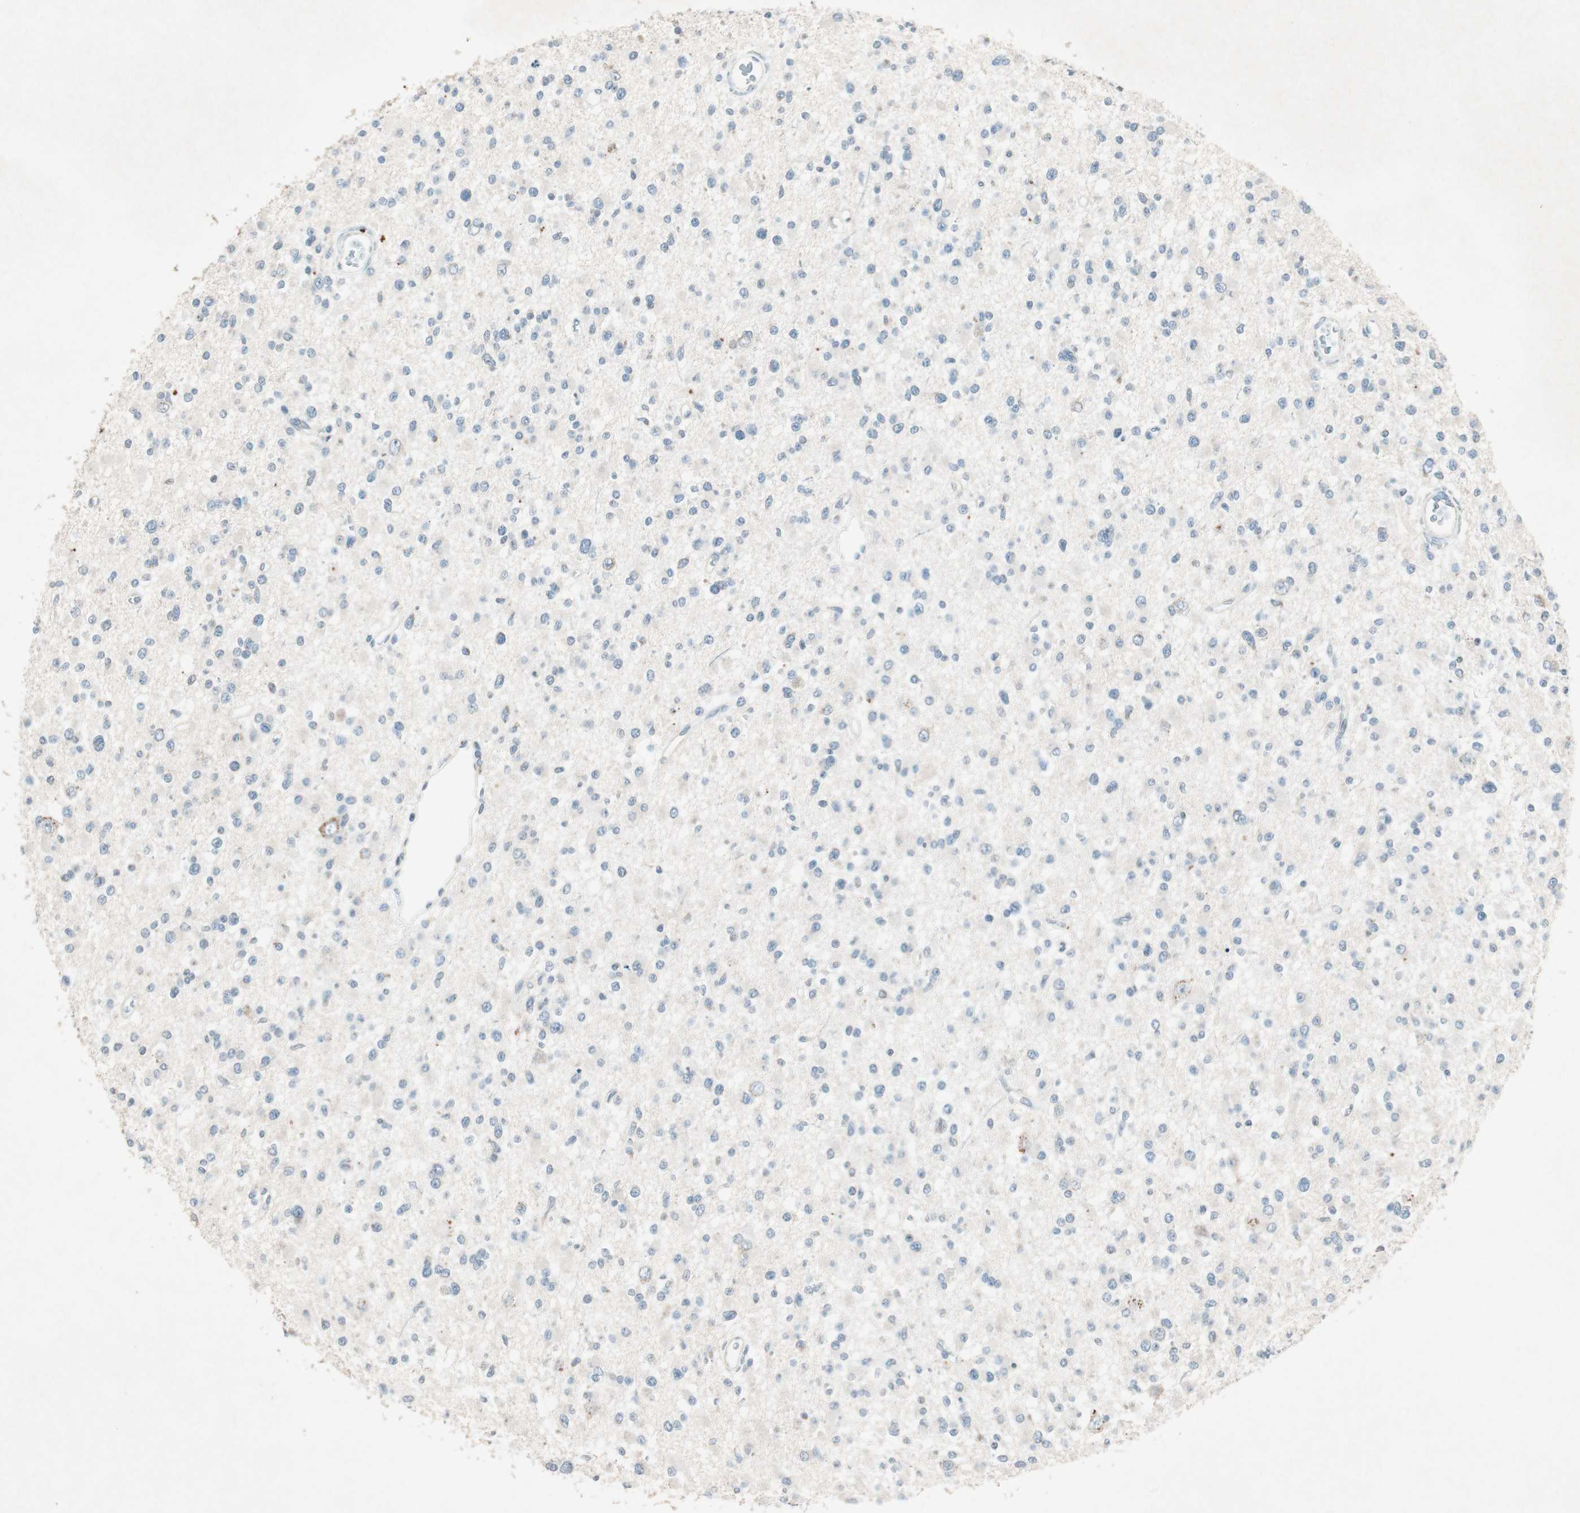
{"staining": {"intensity": "negative", "quantity": "none", "location": "none"}, "tissue": "glioma", "cell_type": "Tumor cells", "image_type": "cancer", "snomed": [{"axis": "morphology", "description": "Glioma, malignant, Low grade"}, {"axis": "topography", "description": "Brain"}], "caption": "Histopathology image shows no protein staining in tumor cells of glioma tissue.", "gene": "NKAIN1", "patient": {"sex": "female", "age": 22}}